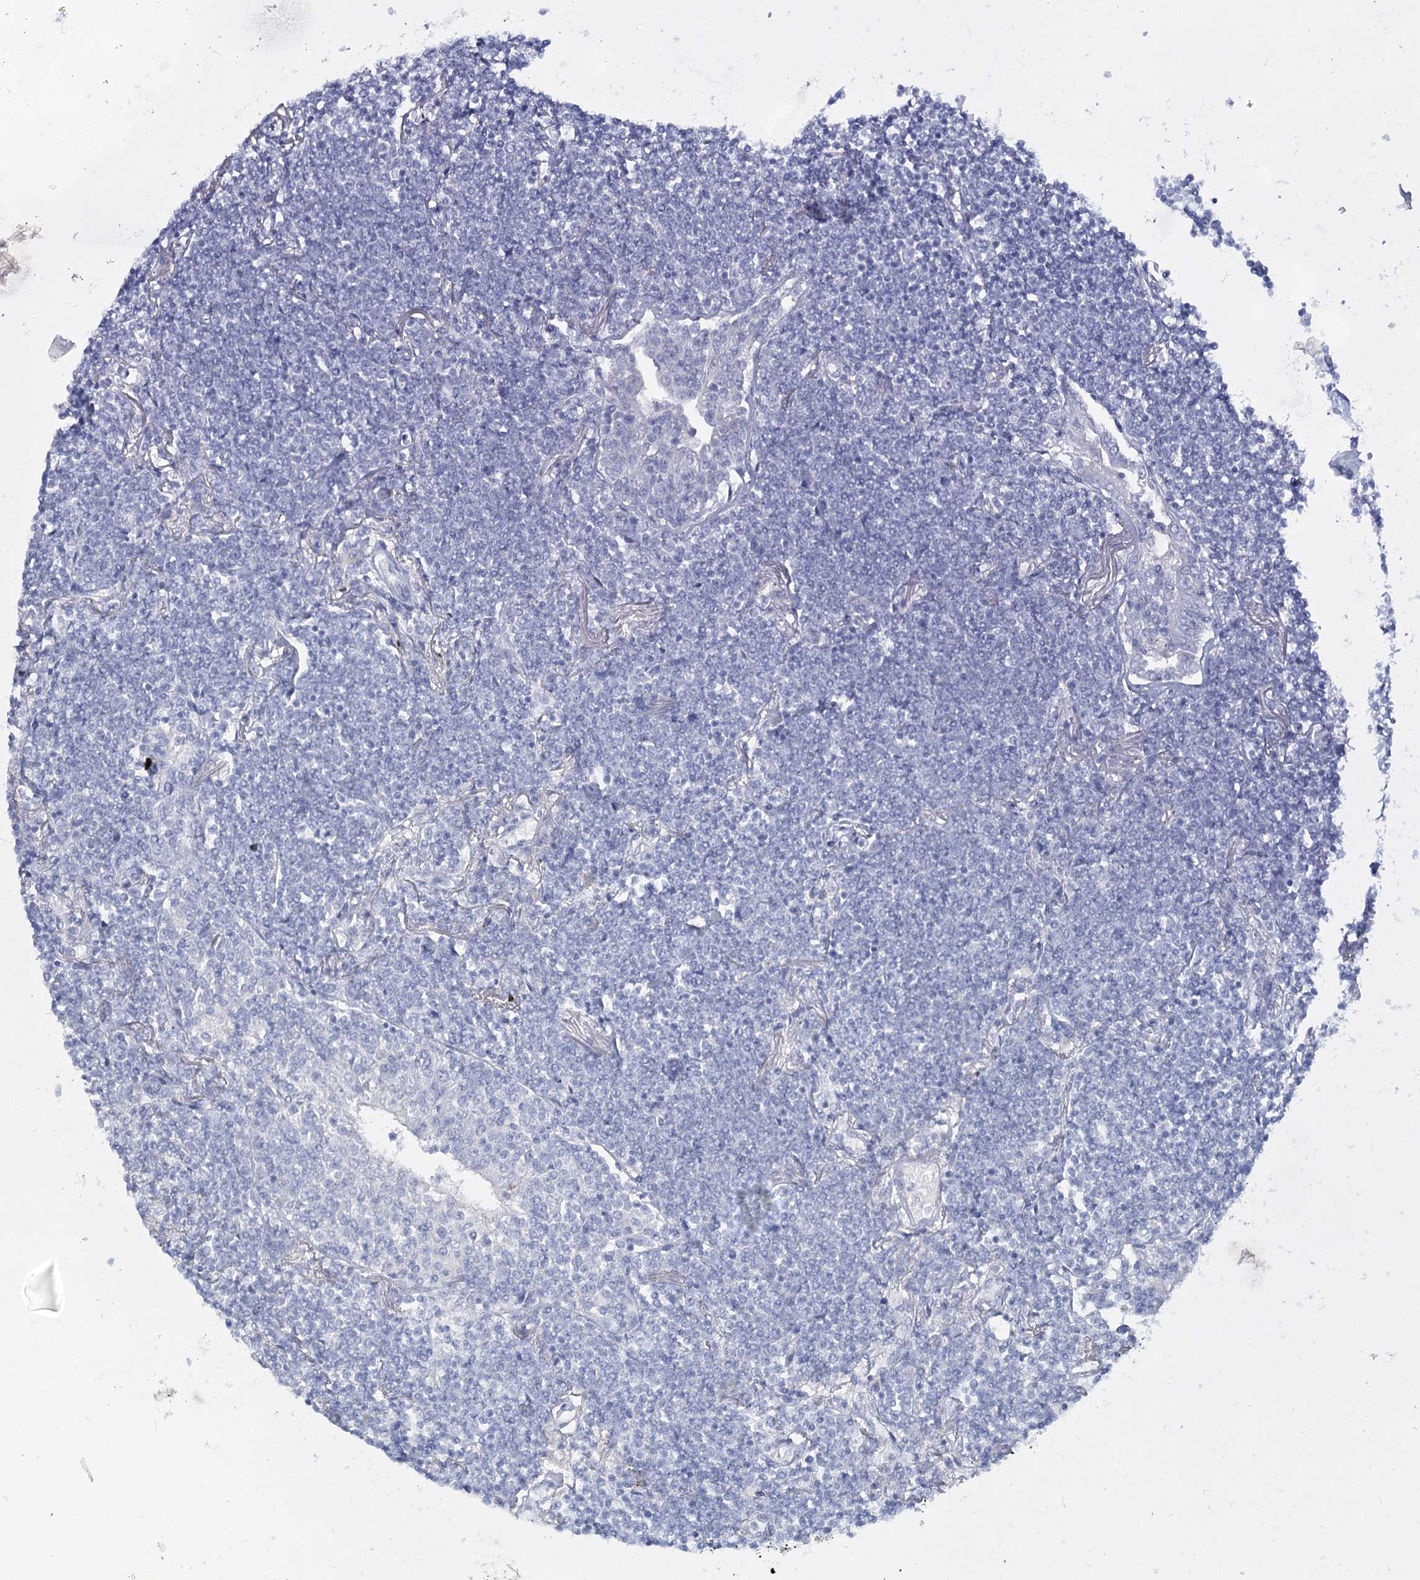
{"staining": {"intensity": "negative", "quantity": "none", "location": "none"}, "tissue": "lymphoma", "cell_type": "Tumor cells", "image_type": "cancer", "snomed": [{"axis": "morphology", "description": "Malignant lymphoma, non-Hodgkin's type, Low grade"}, {"axis": "topography", "description": "Lung"}], "caption": "High magnification brightfield microscopy of lymphoma stained with DAB (brown) and counterstained with hematoxylin (blue): tumor cells show no significant positivity. Brightfield microscopy of IHC stained with DAB (brown) and hematoxylin (blue), captured at high magnification.", "gene": "SLC17A2", "patient": {"sex": "female", "age": 71}}